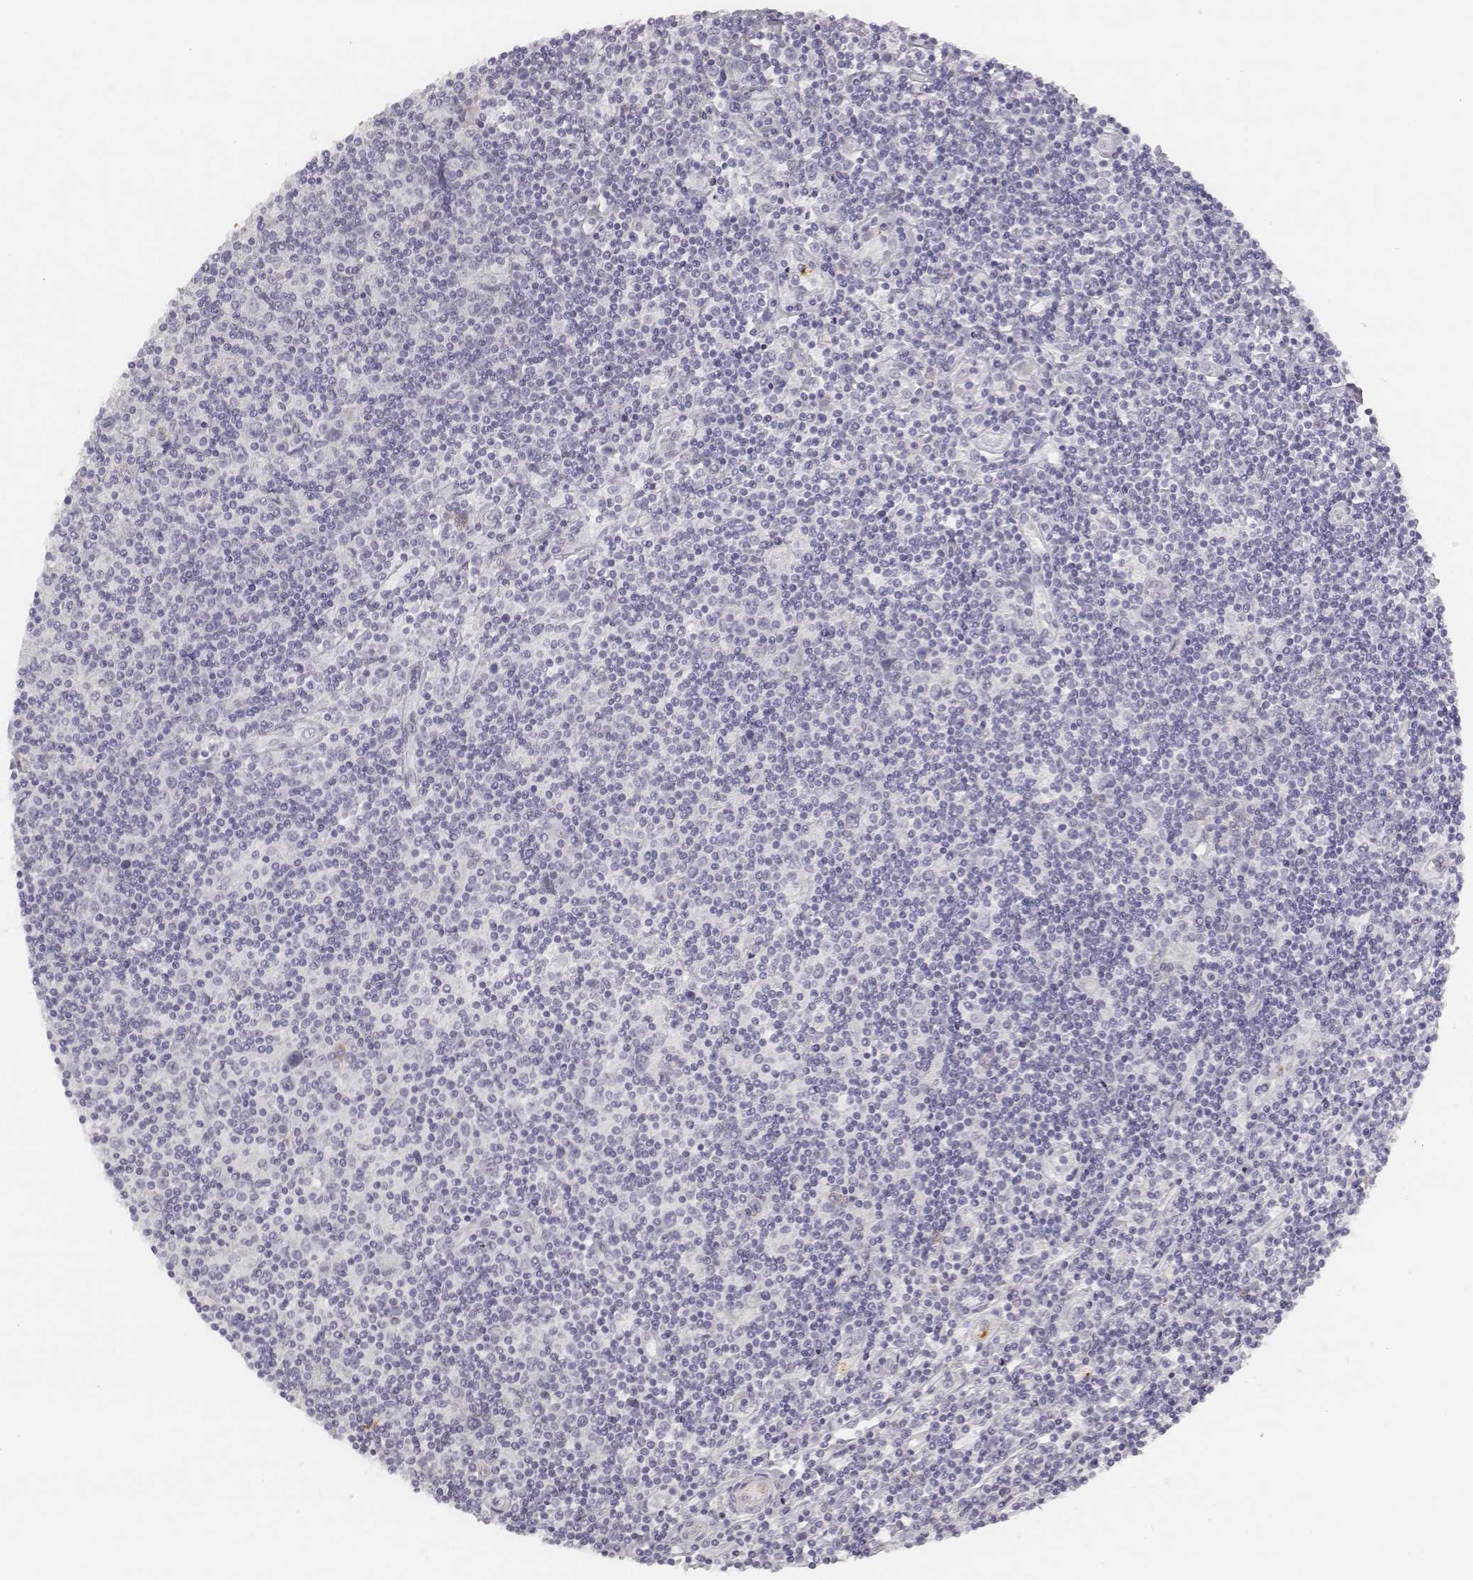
{"staining": {"intensity": "negative", "quantity": "none", "location": "none"}, "tissue": "lymphoma", "cell_type": "Tumor cells", "image_type": "cancer", "snomed": [{"axis": "morphology", "description": "Hodgkin's disease, NOS"}, {"axis": "topography", "description": "Lymph node"}], "caption": "This is an IHC image of Hodgkin's disease. There is no positivity in tumor cells.", "gene": "KCNJ12", "patient": {"sex": "male", "age": 40}}